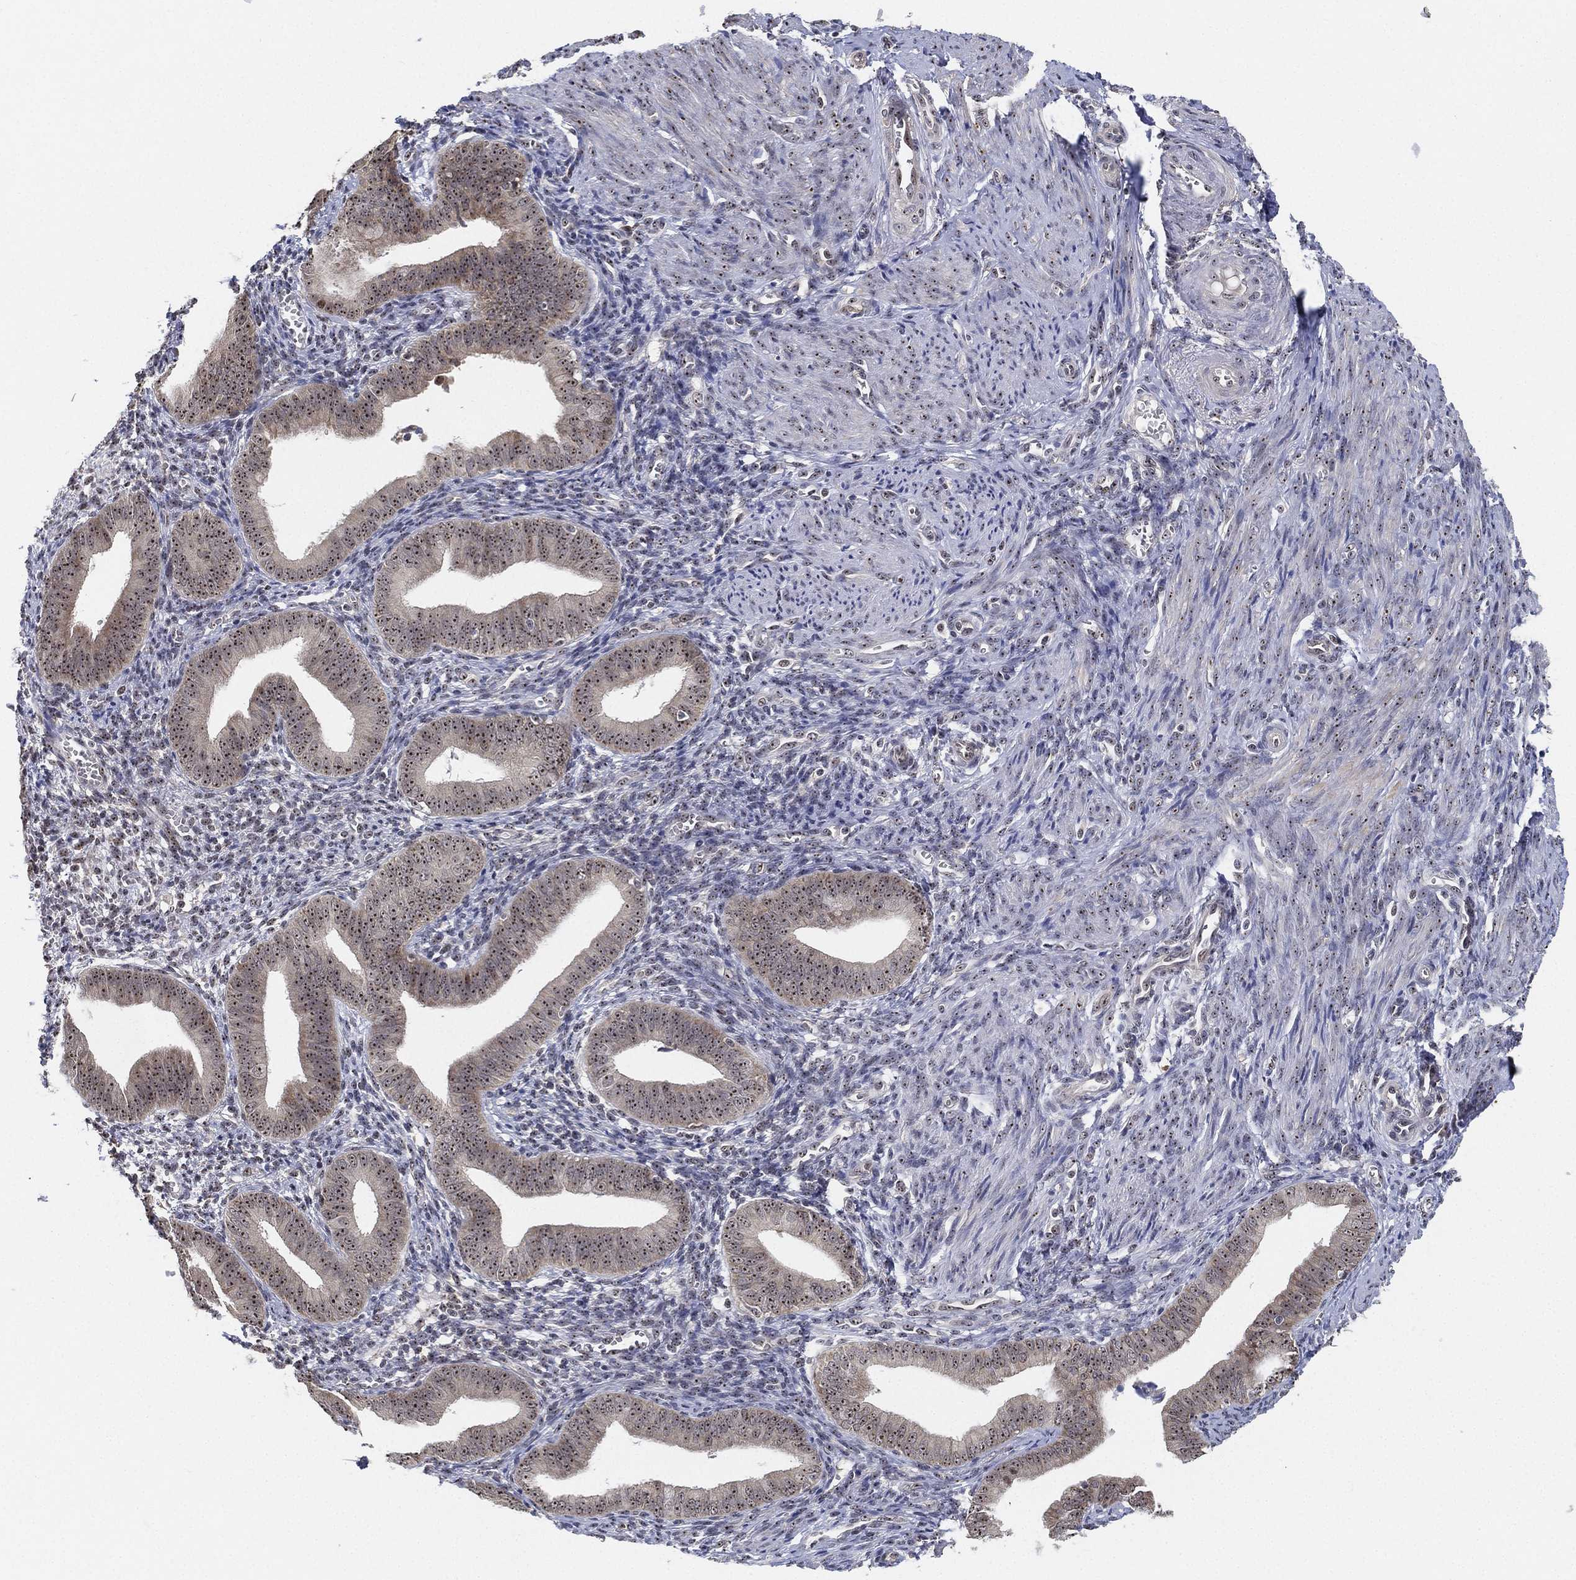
{"staining": {"intensity": "weak", "quantity": "25%-75%", "location": "nuclear"}, "tissue": "endometrium", "cell_type": "Cells in endometrial stroma", "image_type": "normal", "snomed": [{"axis": "morphology", "description": "Normal tissue, NOS"}, {"axis": "topography", "description": "Endometrium"}], "caption": "Brown immunohistochemical staining in unremarkable human endometrium shows weak nuclear expression in about 25%-75% of cells in endometrial stroma.", "gene": "PPP1R16B", "patient": {"sex": "female", "age": 42}}